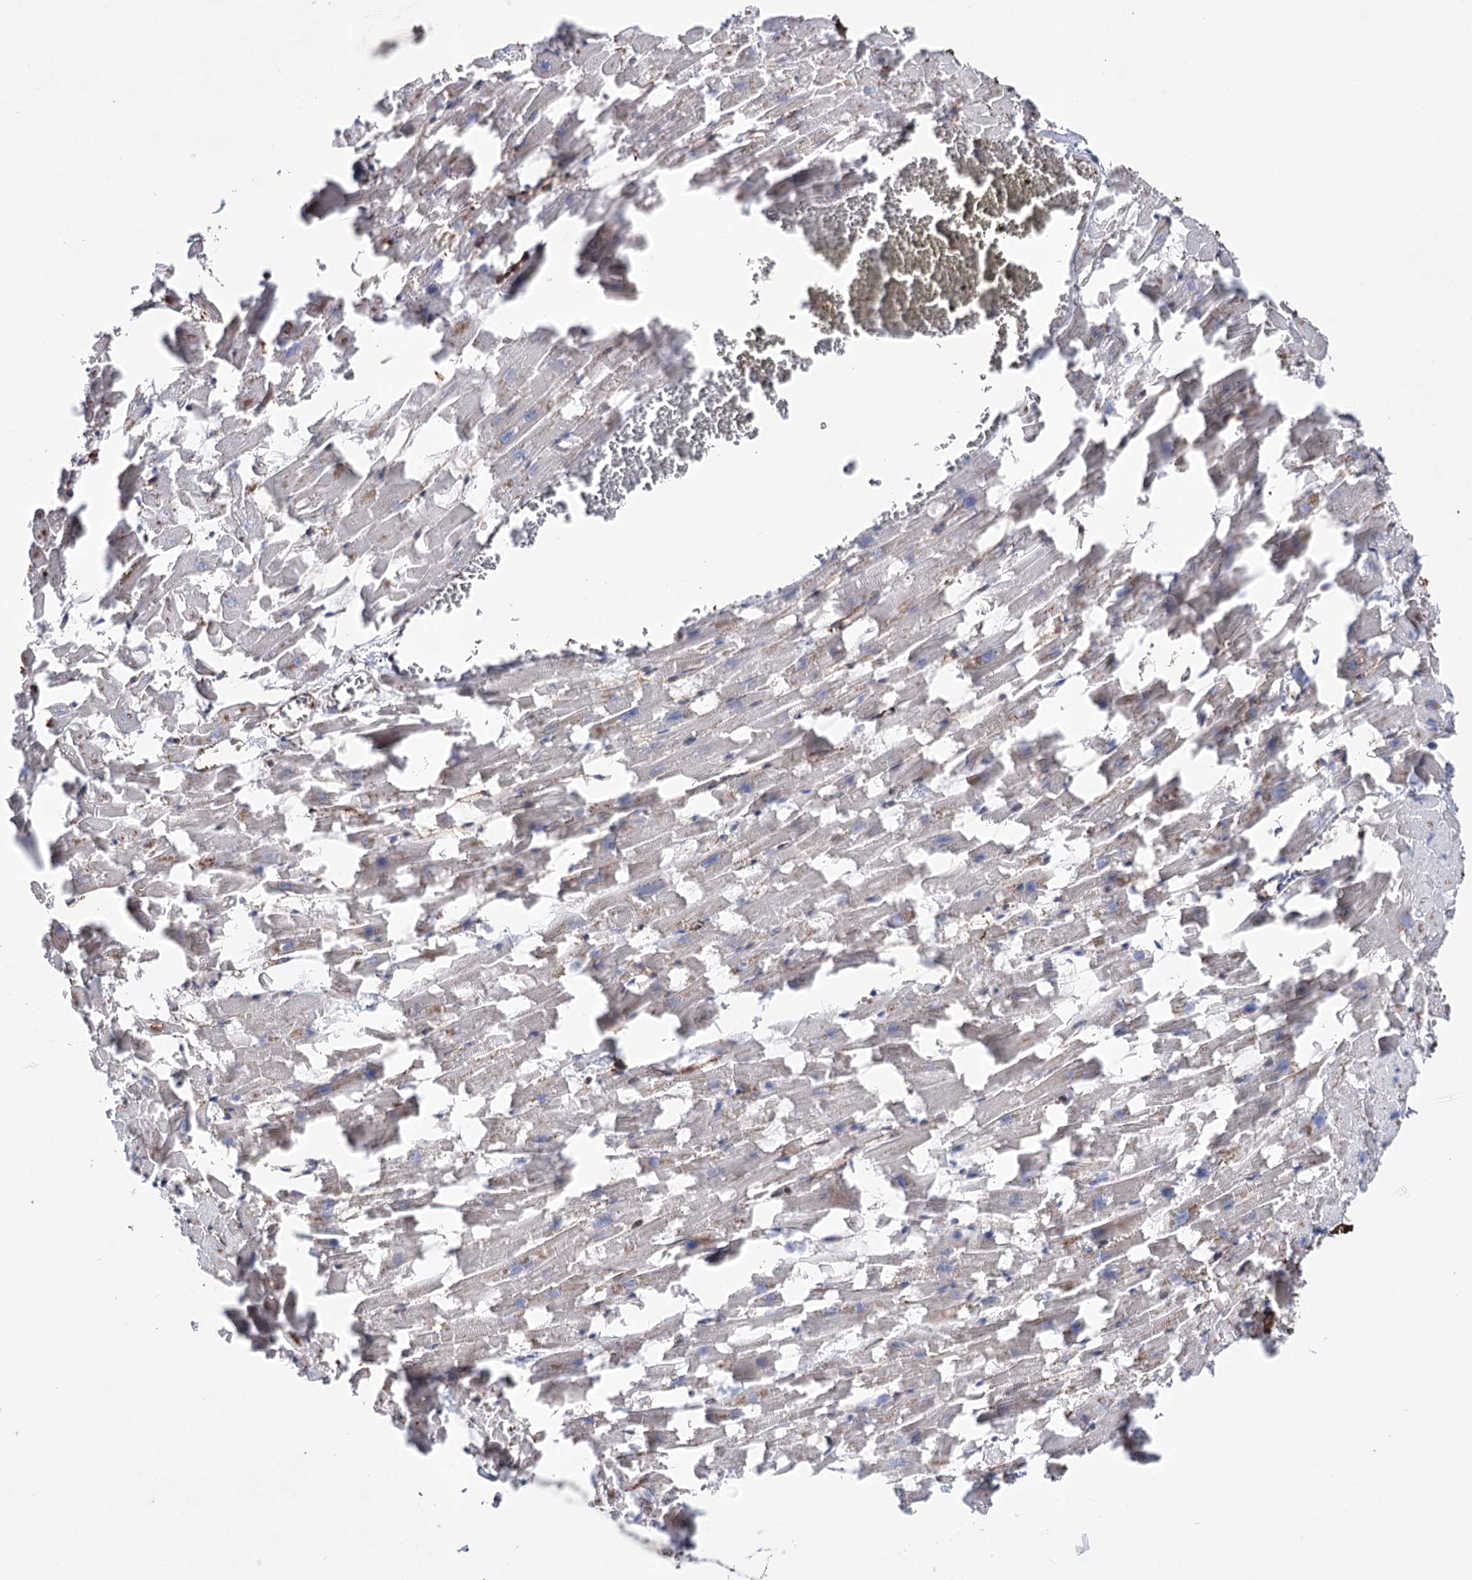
{"staining": {"intensity": "weak", "quantity": "25%-75%", "location": "cytoplasmic/membranous"}, "tissue": "heart muscle", "cell_type": "Cardiomyocytes", "image_type": "normal", "snomed": [{"axis": "morphology", "description": "Normal tissue, NOS"}, {"axis": "topography", "description": "Heart"}], "caption": "Protein staining exhibits weak cytoplasmic/membranous expression in approximately 25%-75% of cardiomyocytes in normal heart muscle.", "gene": "ARHGAP20", "patient": {"sex": "female", "age": 64}}